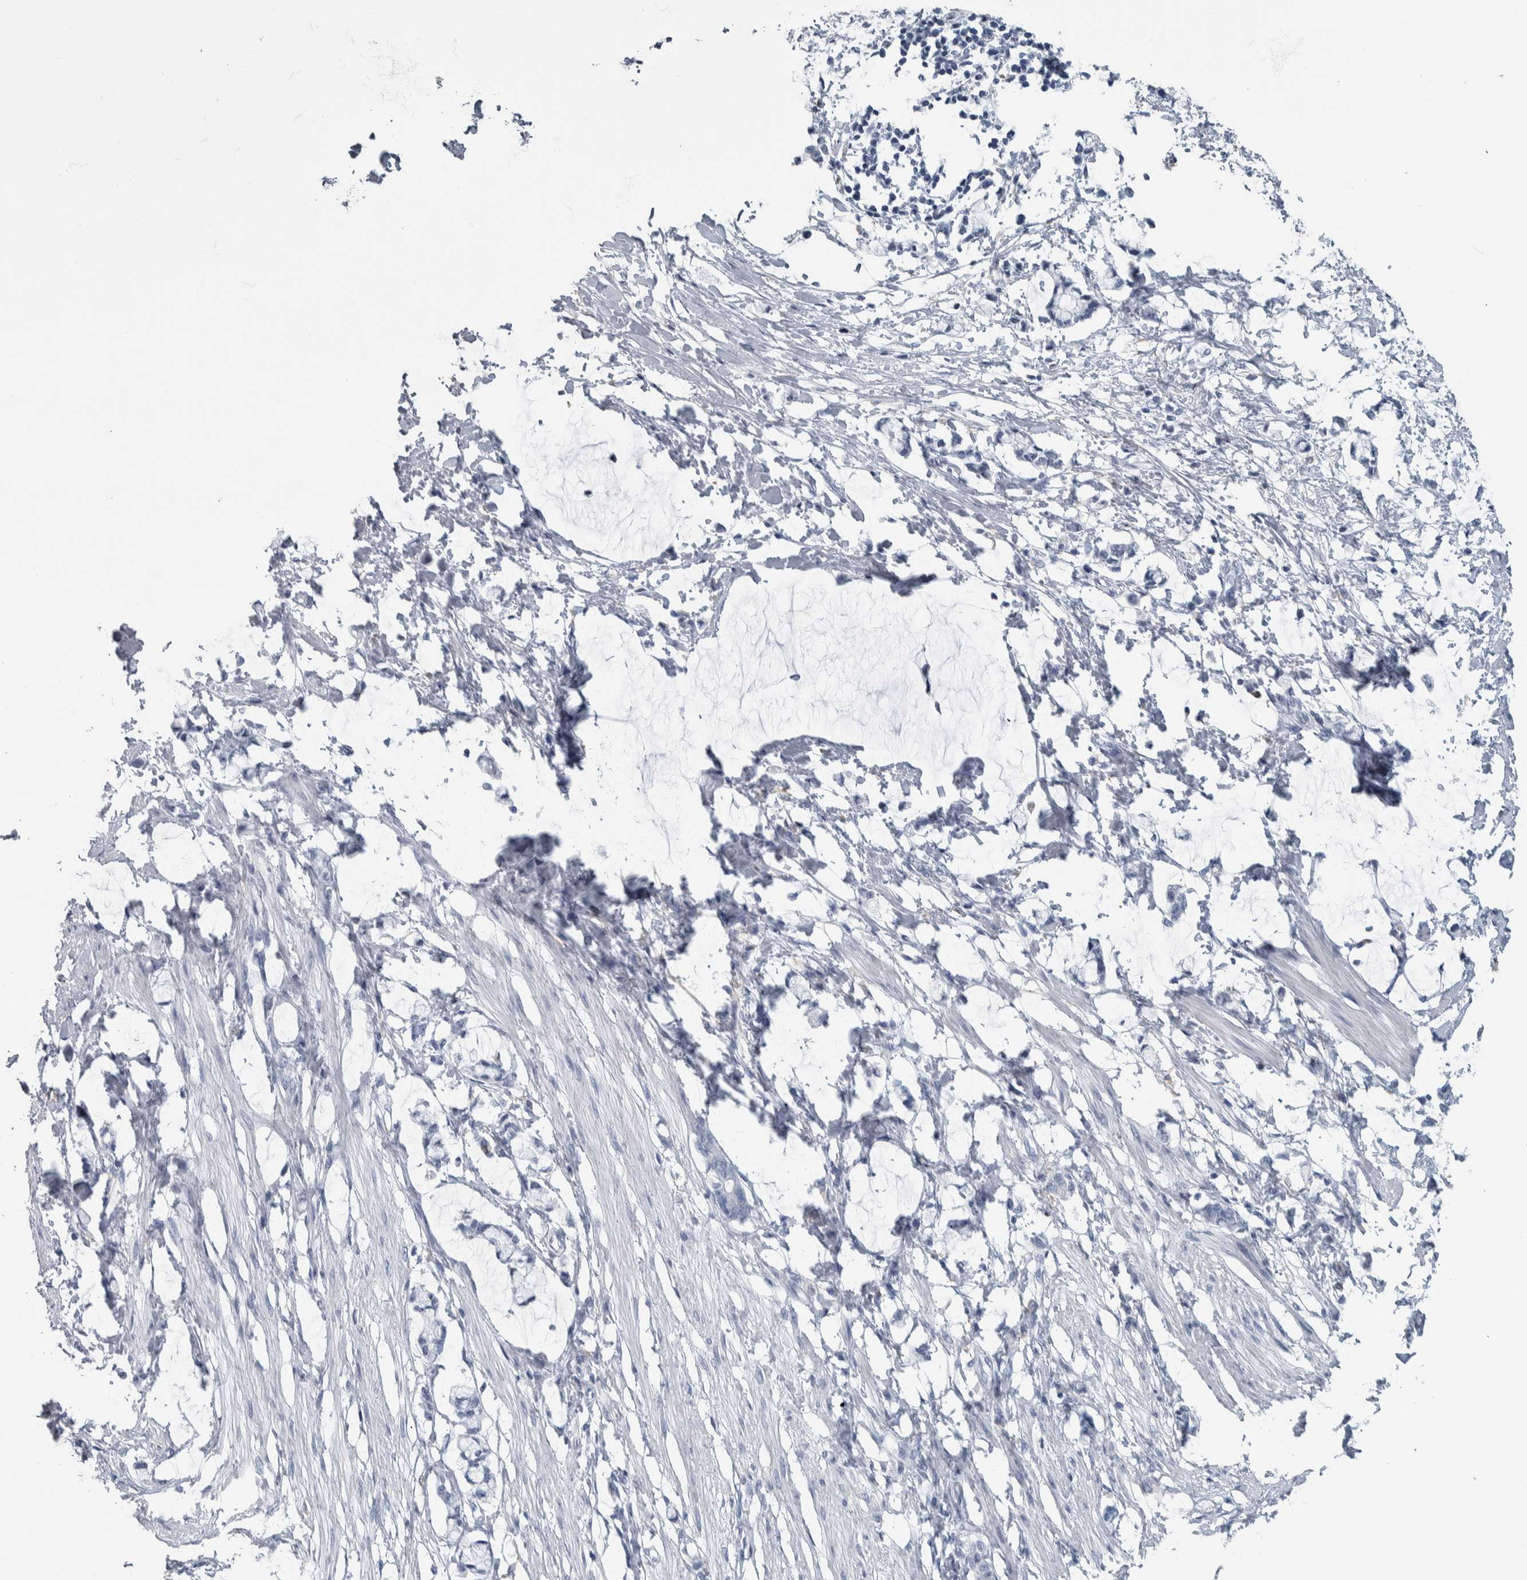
{"staining": {"intensity": "negative", "quantity": "none", "location": "none"}, "tissue": "smooth muscle", "cell_type": "Smooth muscle cells", "image_type": "normal", "snomed": [{"axis": "morphology", "description": "Normal tissue, NOS"}, {"axis": "morphology", "description": "Adenocarcinoma, NOS"}, {"axis": "topography", "description": "Smooth muscle"}, {"axis": "topography", "description": "Colon"}], "caption": "Photomicrograph shows no significant protein staining in smooth muscle cells of unremarkable smooth muscle.", "gene": "SKAP2", "patient": {"sex": "male", "age": 14}}